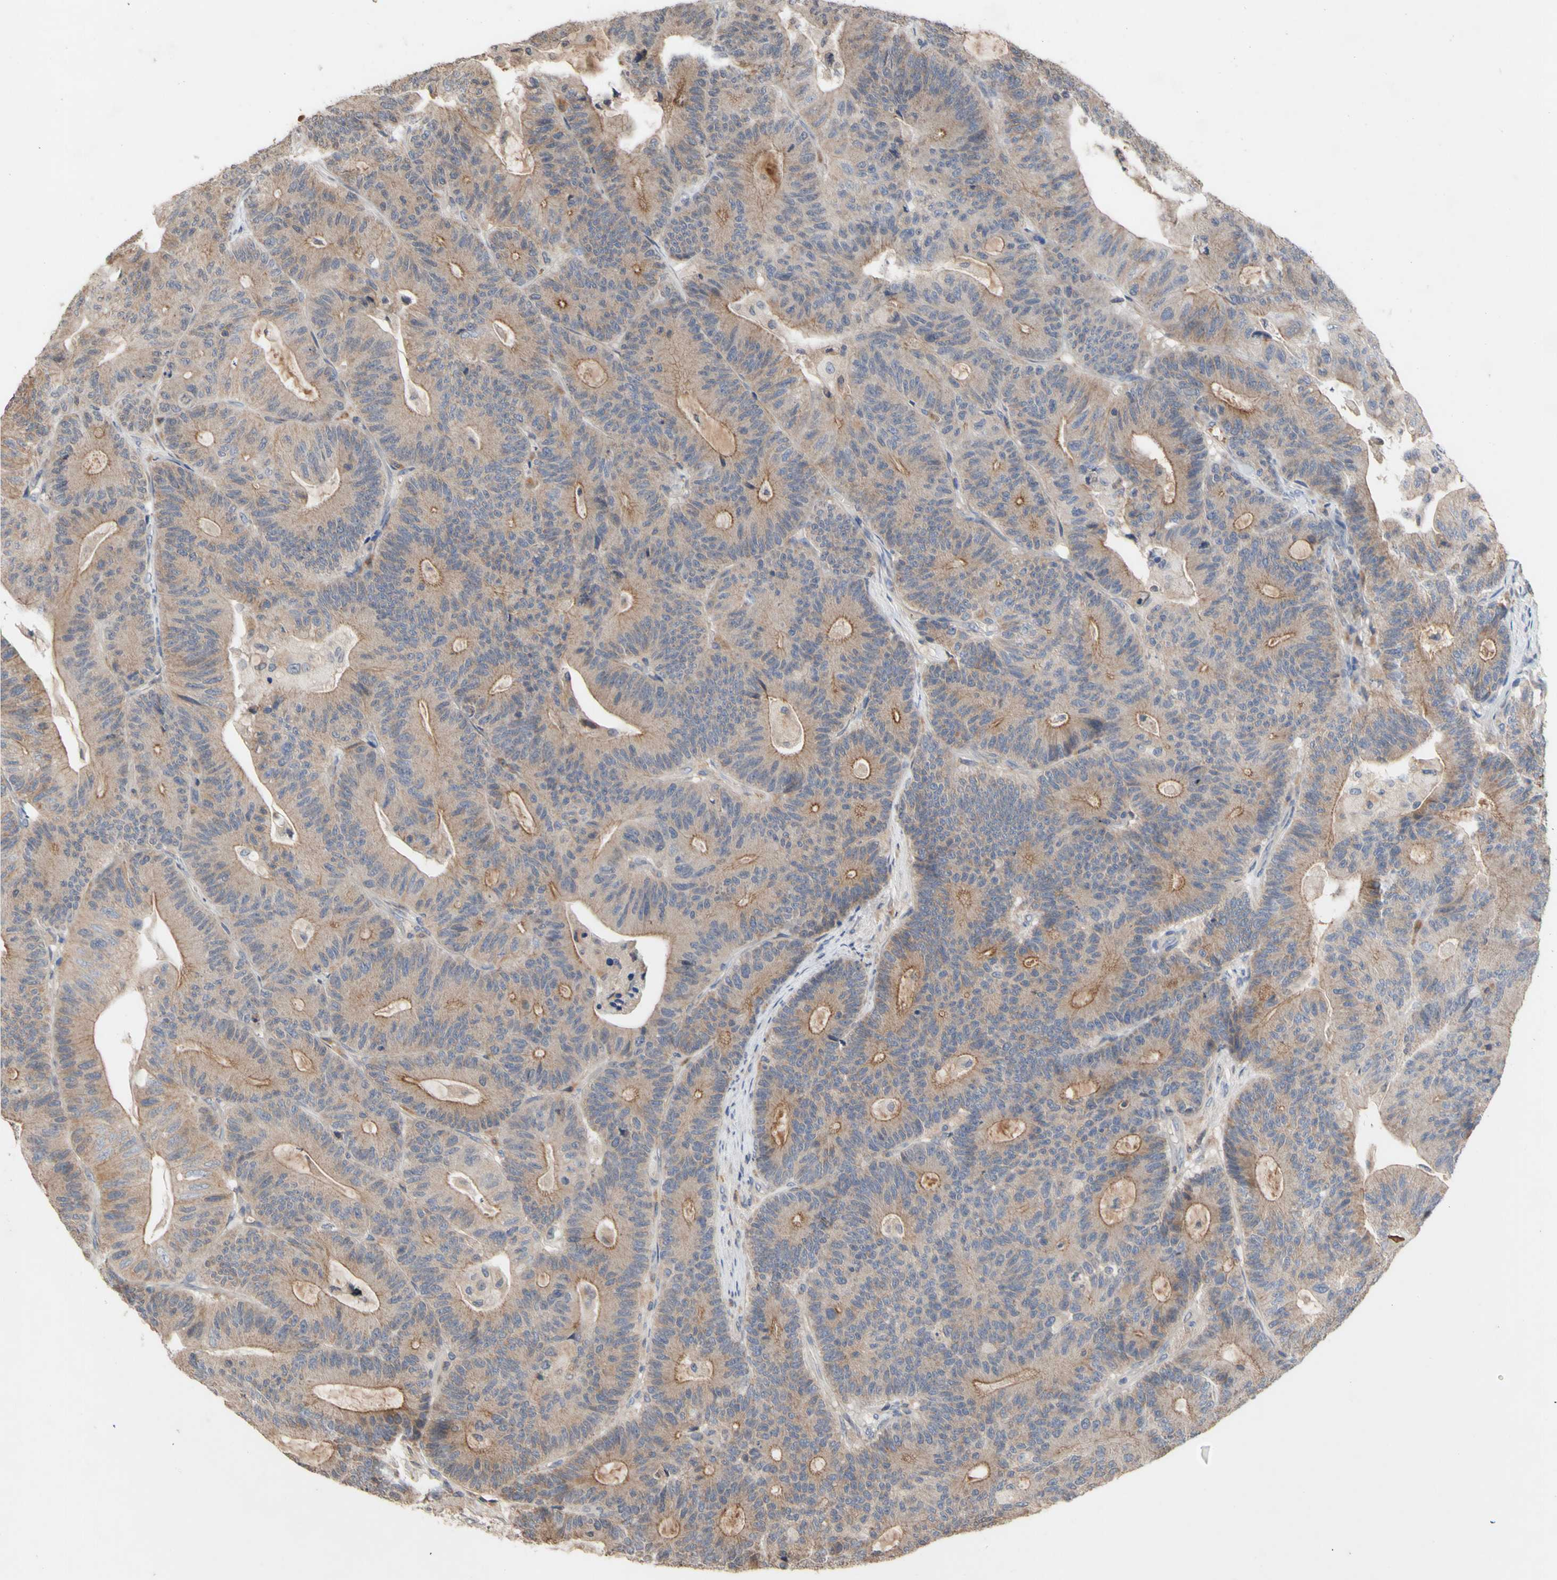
{"staining": {"intensity": "moderate", "quantity": ">75%", "location": "cytoplasmic/membranous"}, "tissue": "colorectal cancer", "cell_type": "Tumor cells", "image_type": "cancer", "snomed": [{"axis": "morphology", "description": "Adenocarcinoma, NOS"}, {"axis": "topography", "description": "Colon"}], "caption": "Protein analysis of colorectal cancer (adenocarcinoma) tissue shows moderate cytoplasmic/membranous expression in about >75% of tumor cells. (Stains: DAB (3,3'-diaminobenzidine) in brown, nuclei in blue, Microscopy: brightfield microscopy at high magnification).", "gene": "NECTIN3", "patient": {"sex": "female", "age": 84}}